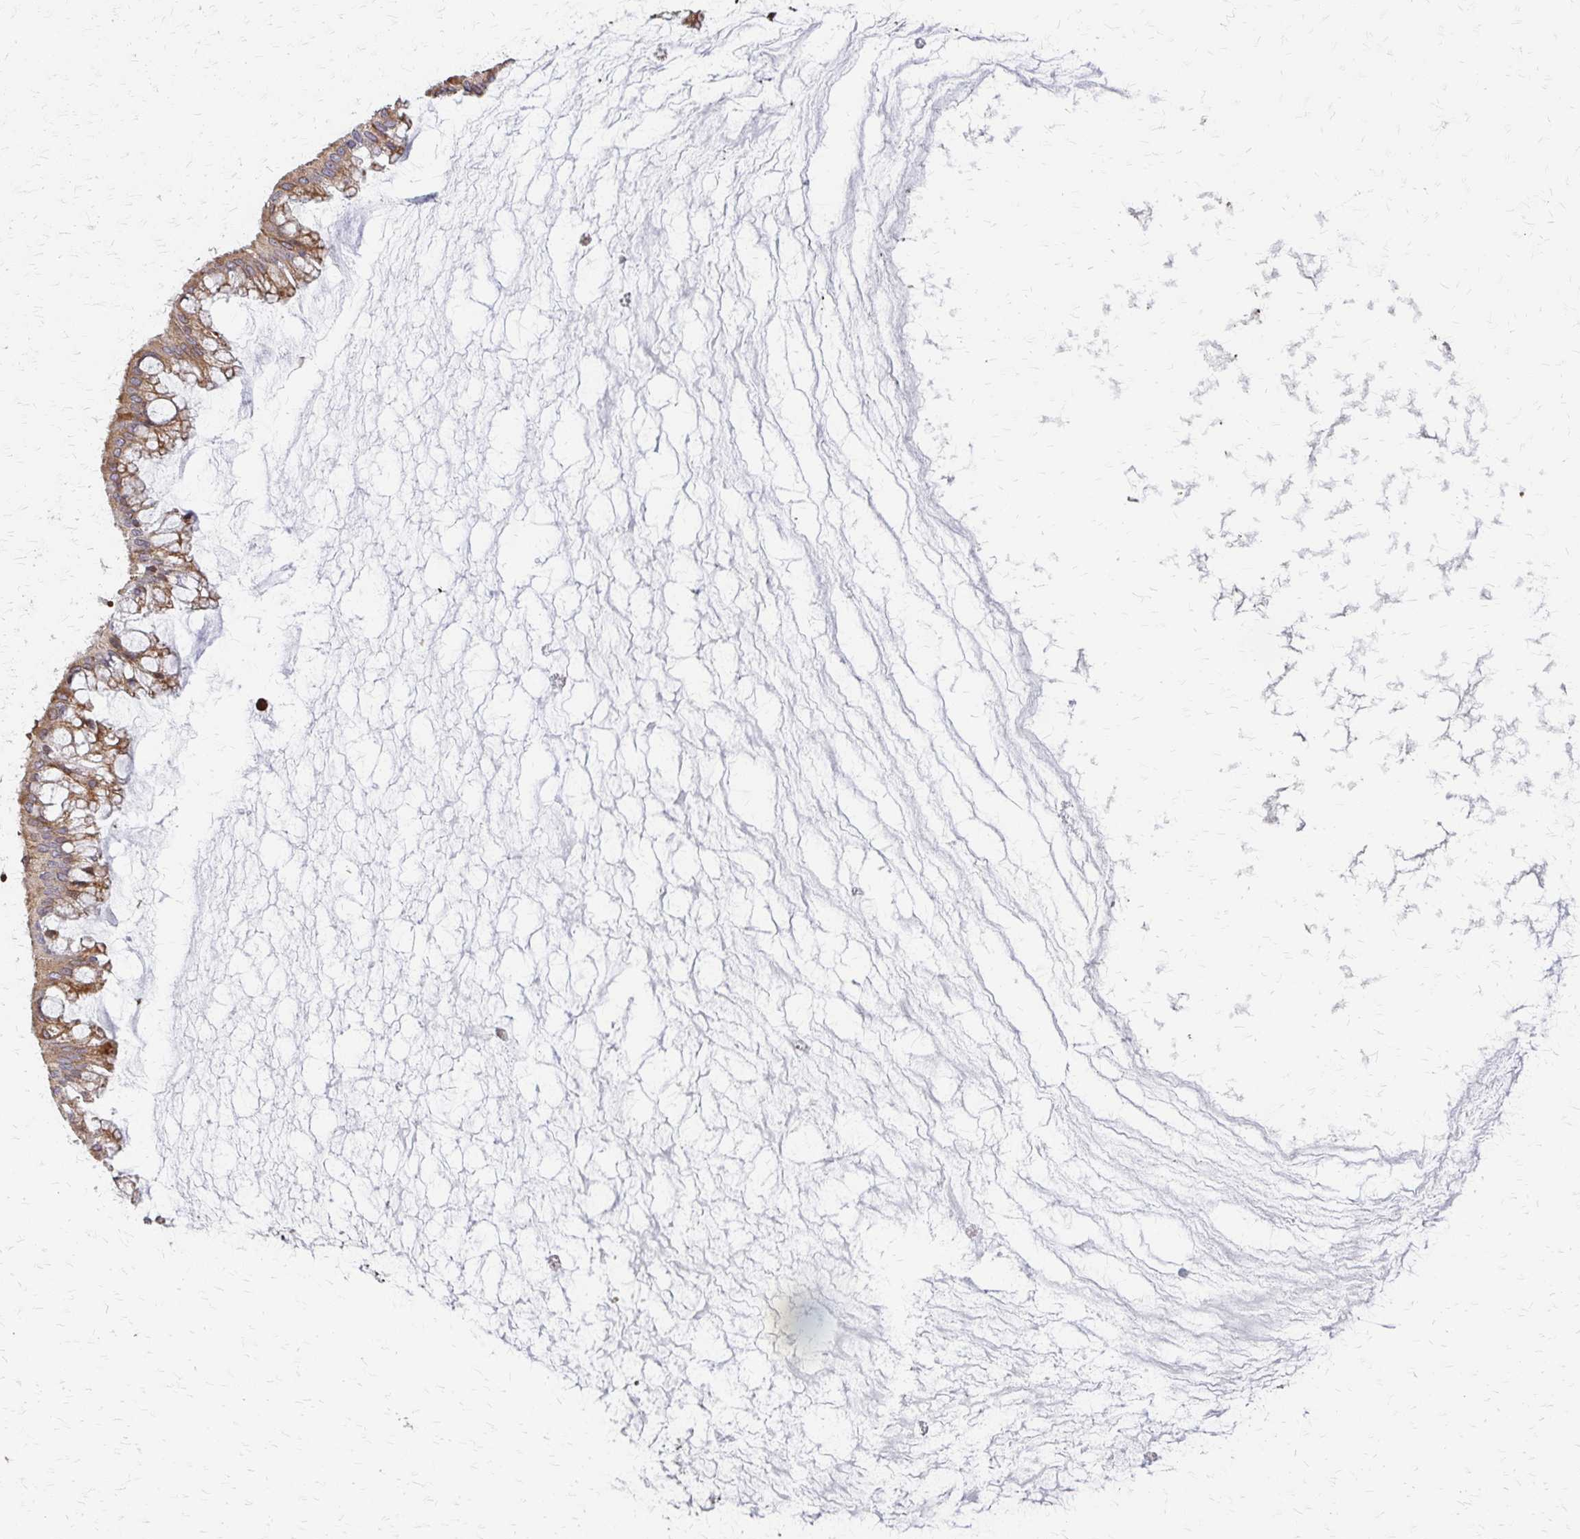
{"staining": {"intensity": "moderate", "quantity": ">75%", "location": "cytoplasmic/membranous"}, "tissue": "ovarian cancer", "cell_type": "Tumor cells", "image_type": "cancer", "snomed": [{"axis": "morphology", "description": "Cystadenocarcinoma, mucinous, NOS"}, {"axis": "topography", "description": "Ovary"}], "caption": "A brown stain shows moderate cytoplasmic/membranous expression of a protein in human ovarian cancer tumor cells.", "gene": "EEF2", "patient": {"sex": "female", "age": 73}}